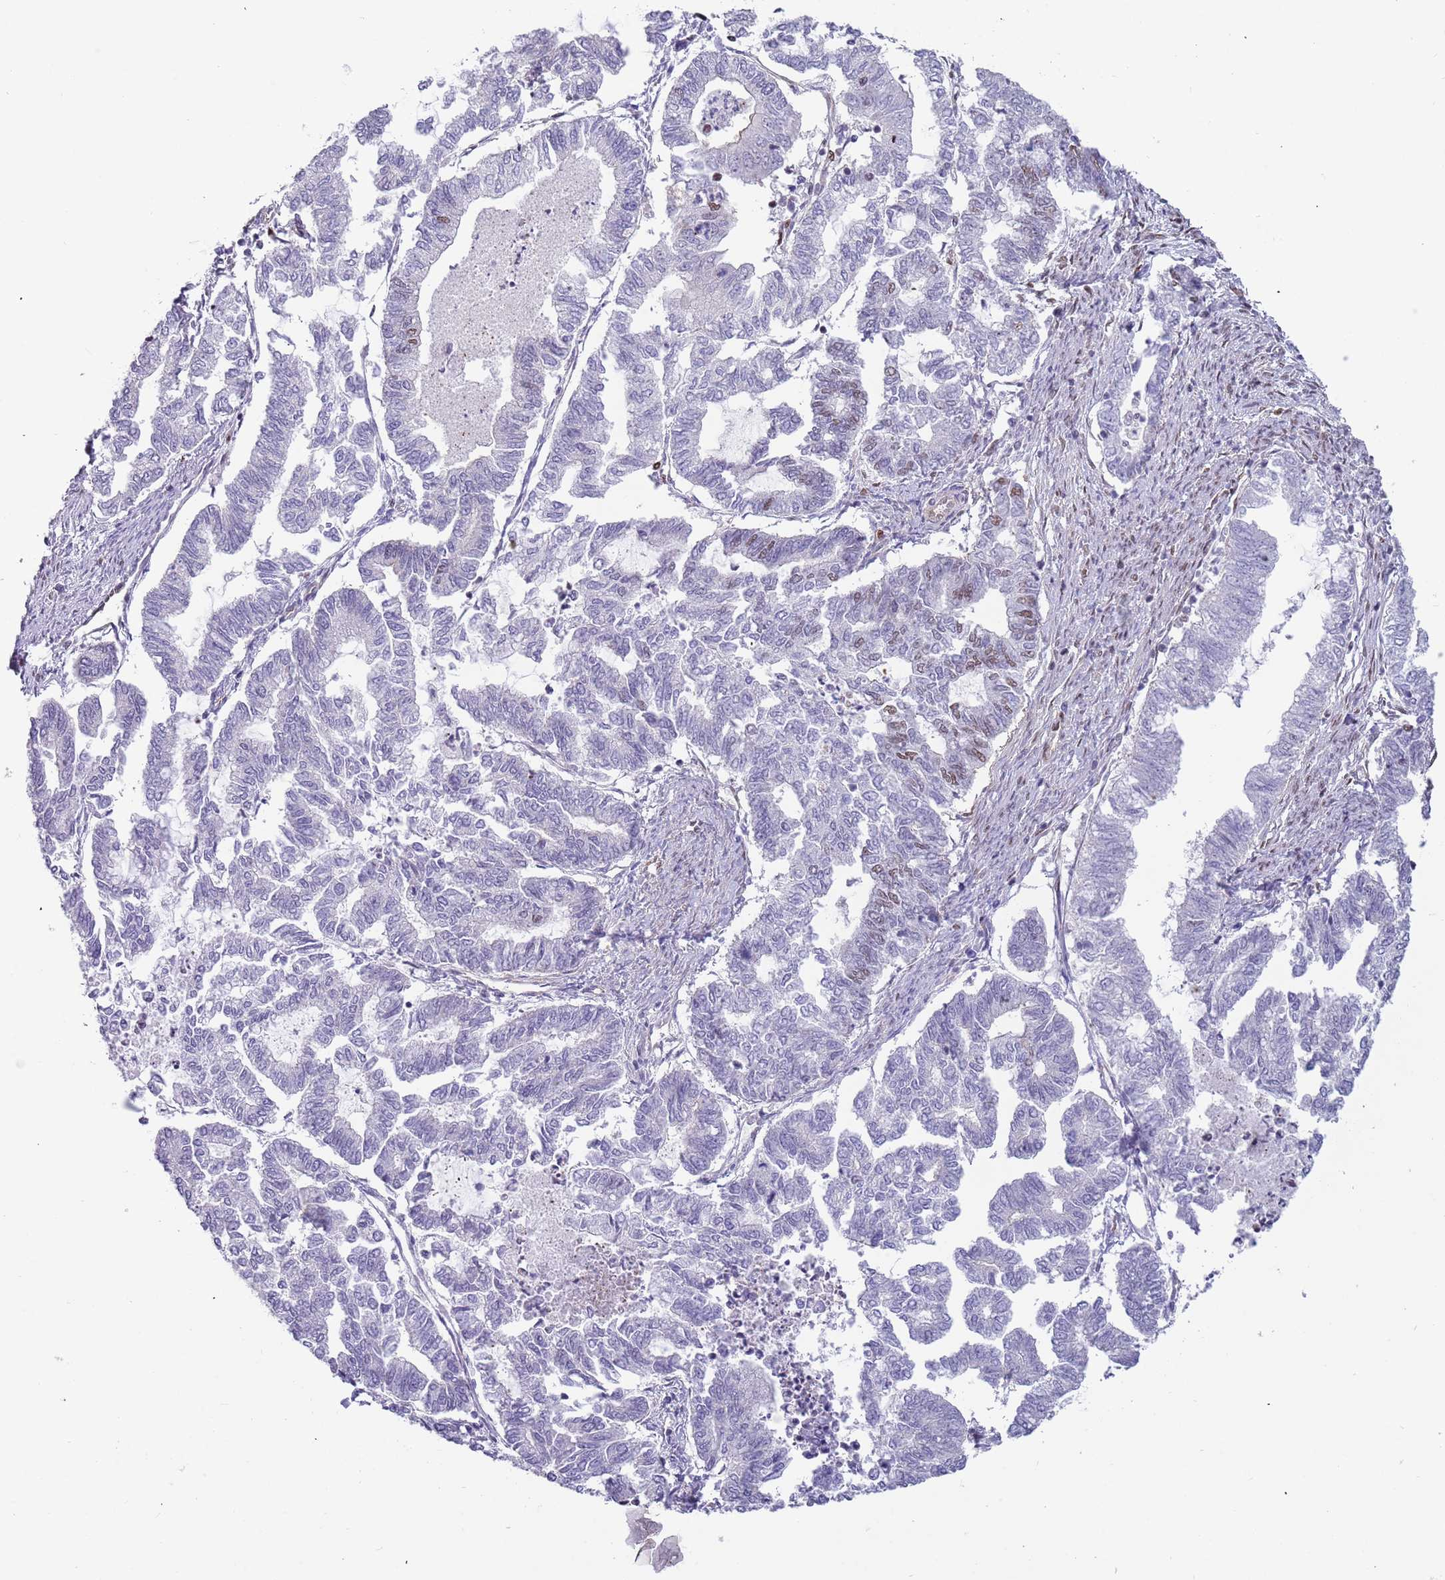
{"staining": {"intensity": "weak", "quantity": "<25%", "location": "nuclear"}, "tissue": "endometrial cancer", "cell_type": "Tumor cells", "image_type": "cancer", "snomed": [{"axis": "morphology", "description": "Adenocarcinoma, NOS"}, {"axis": "topography", "description": "Endometrium"}], "caption": "IHC micrograph of human endometrial cancer (adenocarcinoma) stained for a protein (brown), which demonstrates no expression in tumor cells. Brightfield microscopy of IHC stained with DAB (brown) and hematoxylin (blue), captured at high magnification.", "gene": "LRMDA", "patient": {"sex": "female", "age": 79}}